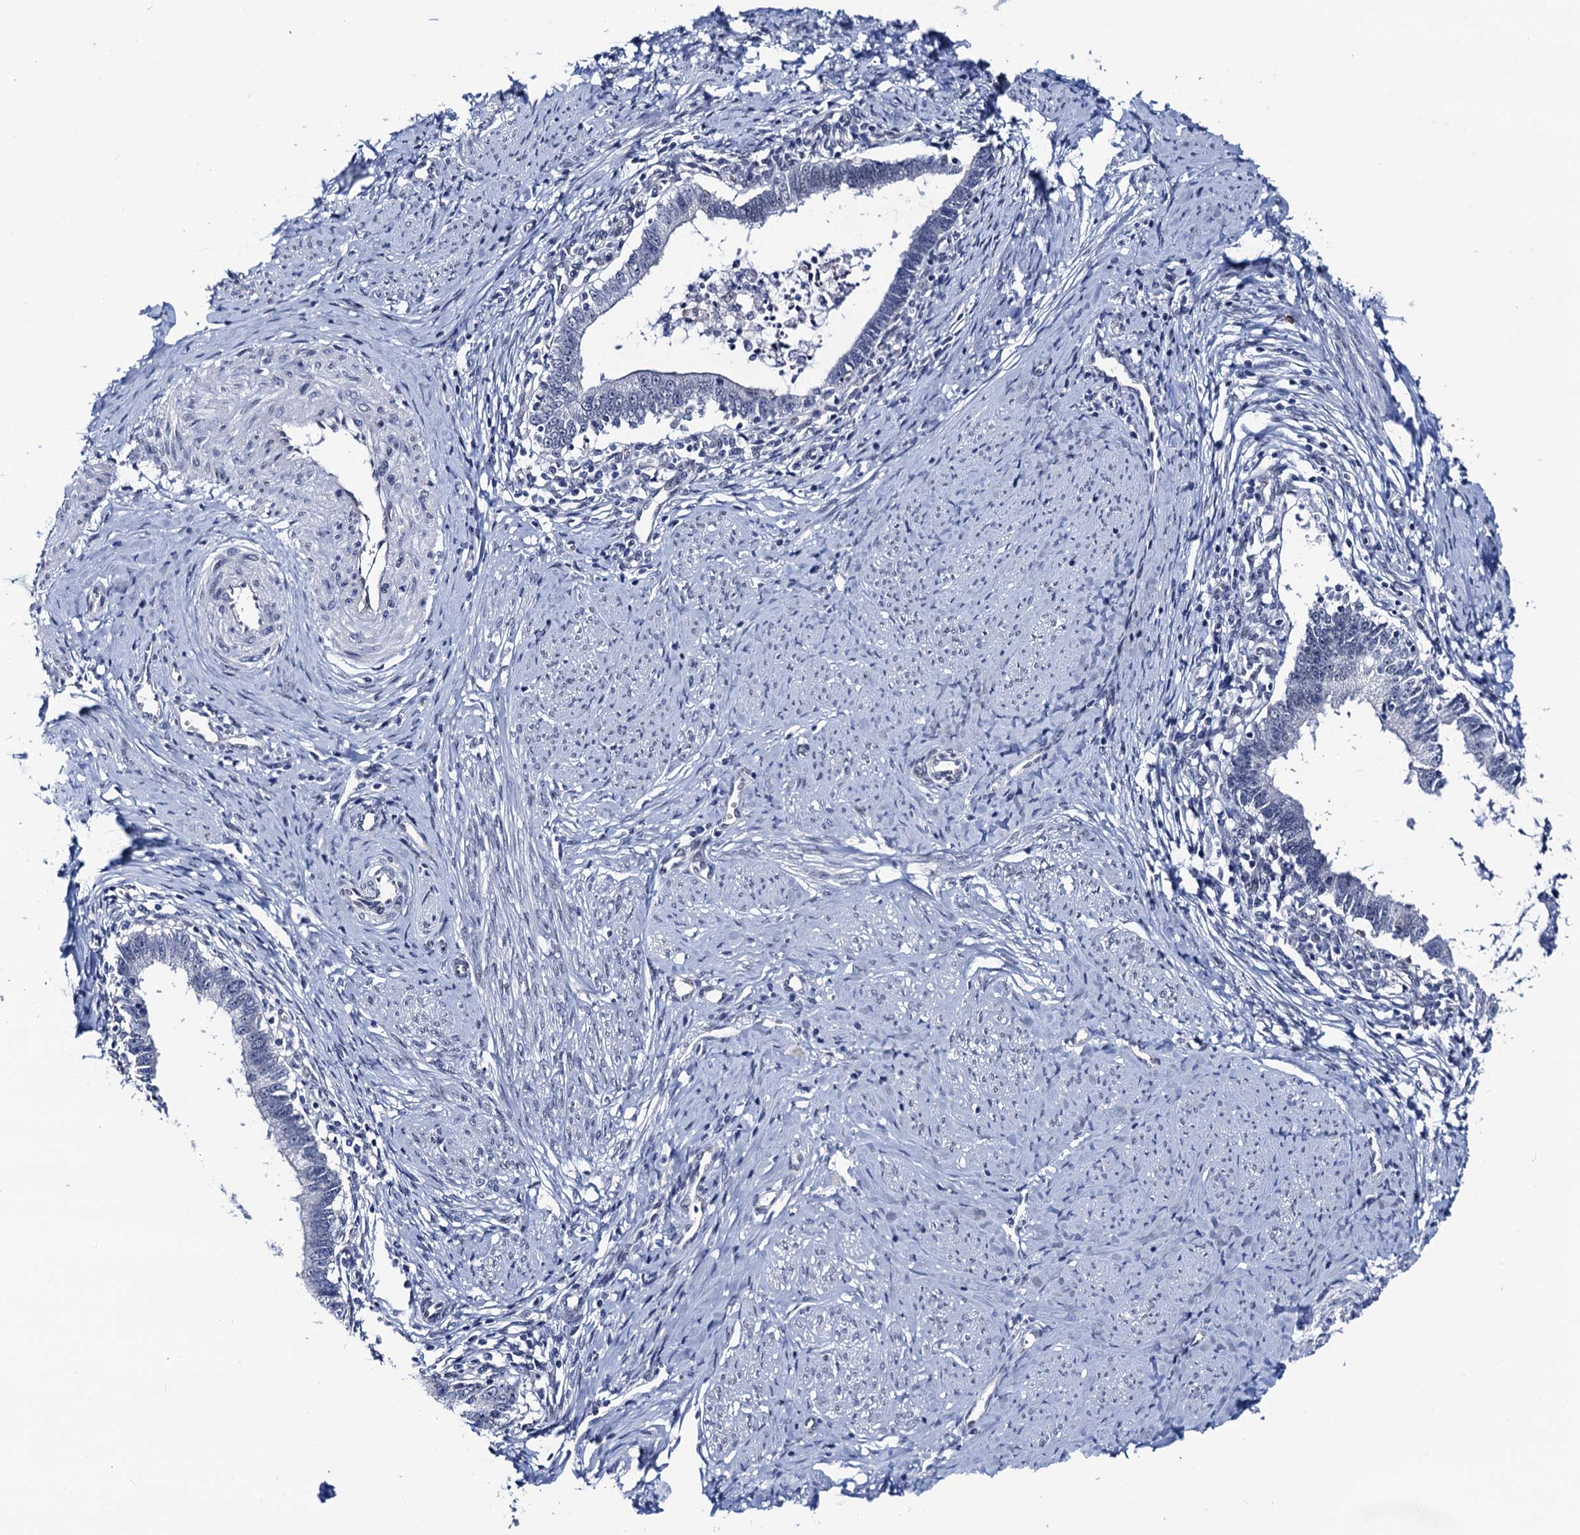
{"staining": {"intensity": "negative", "quantity": "none", "location": "none"}, "tissue": "cervical cancer", "cell_type": "Tumor cells", "image_type": "cancer", "snomed": [{"axis": "morphology", "description": "Adenocarcinoma, NOS"}, {"axis": "topography", "description": "Cervix"}], "caption": "Tumor cells show no significant positivity in cervical cancer. (DAB (3,3'-diaminobenzidine) immunohistochemistry (IHC), high magnification).", "gene": "C16orf87", "patient": {"sex": "female", "age": 36}}